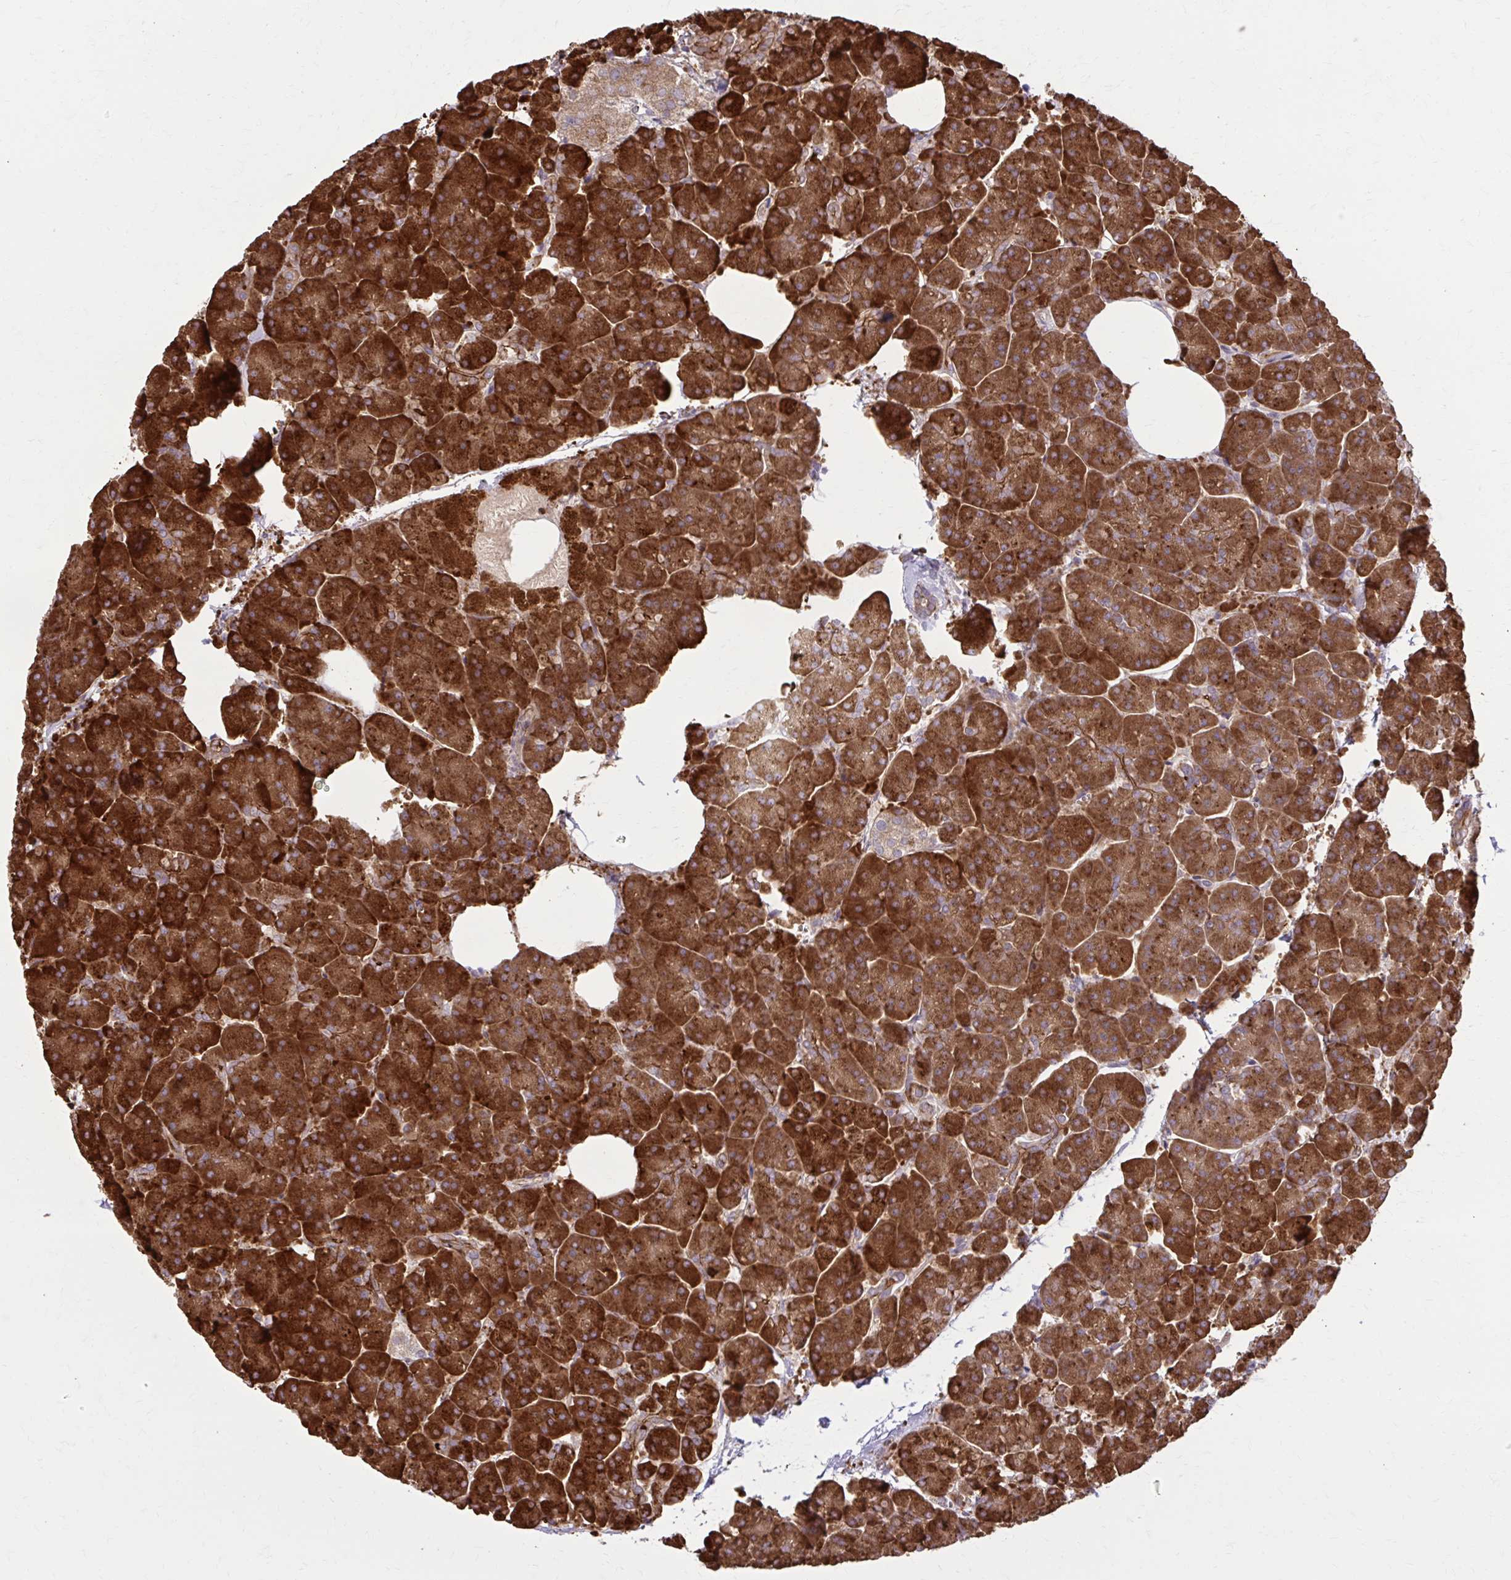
{"staining": {"intensity": "strong", "quantity": ">75%", "location": "cytoplasmic/membranous"}, "tissue": "pancreas", "cell_type": "Exocrine glandular cells", "image_type": "normal", "snomed": [{"axis": "morphology", "description": "Normal tissue, NOS"}, {"axis": "topography", "description": "Pancreas"}, {"axis": "topography", "description": "Peripheral nerve tissue"}], "caption": "Protein expression analysis of normal human pancreas reveals strong cytoplasmic/membranous staining in approximately >75% of exocrine glandular cells. The staining was performed using DAB (3,3'-diaminobenzidine) to visualize the protein expression in brown, while the nuclei were stained in blue with hematoxylin (Magnification: 20x).", "gene": "SNF8", "patient": {"sex": "male", "age": 54}}